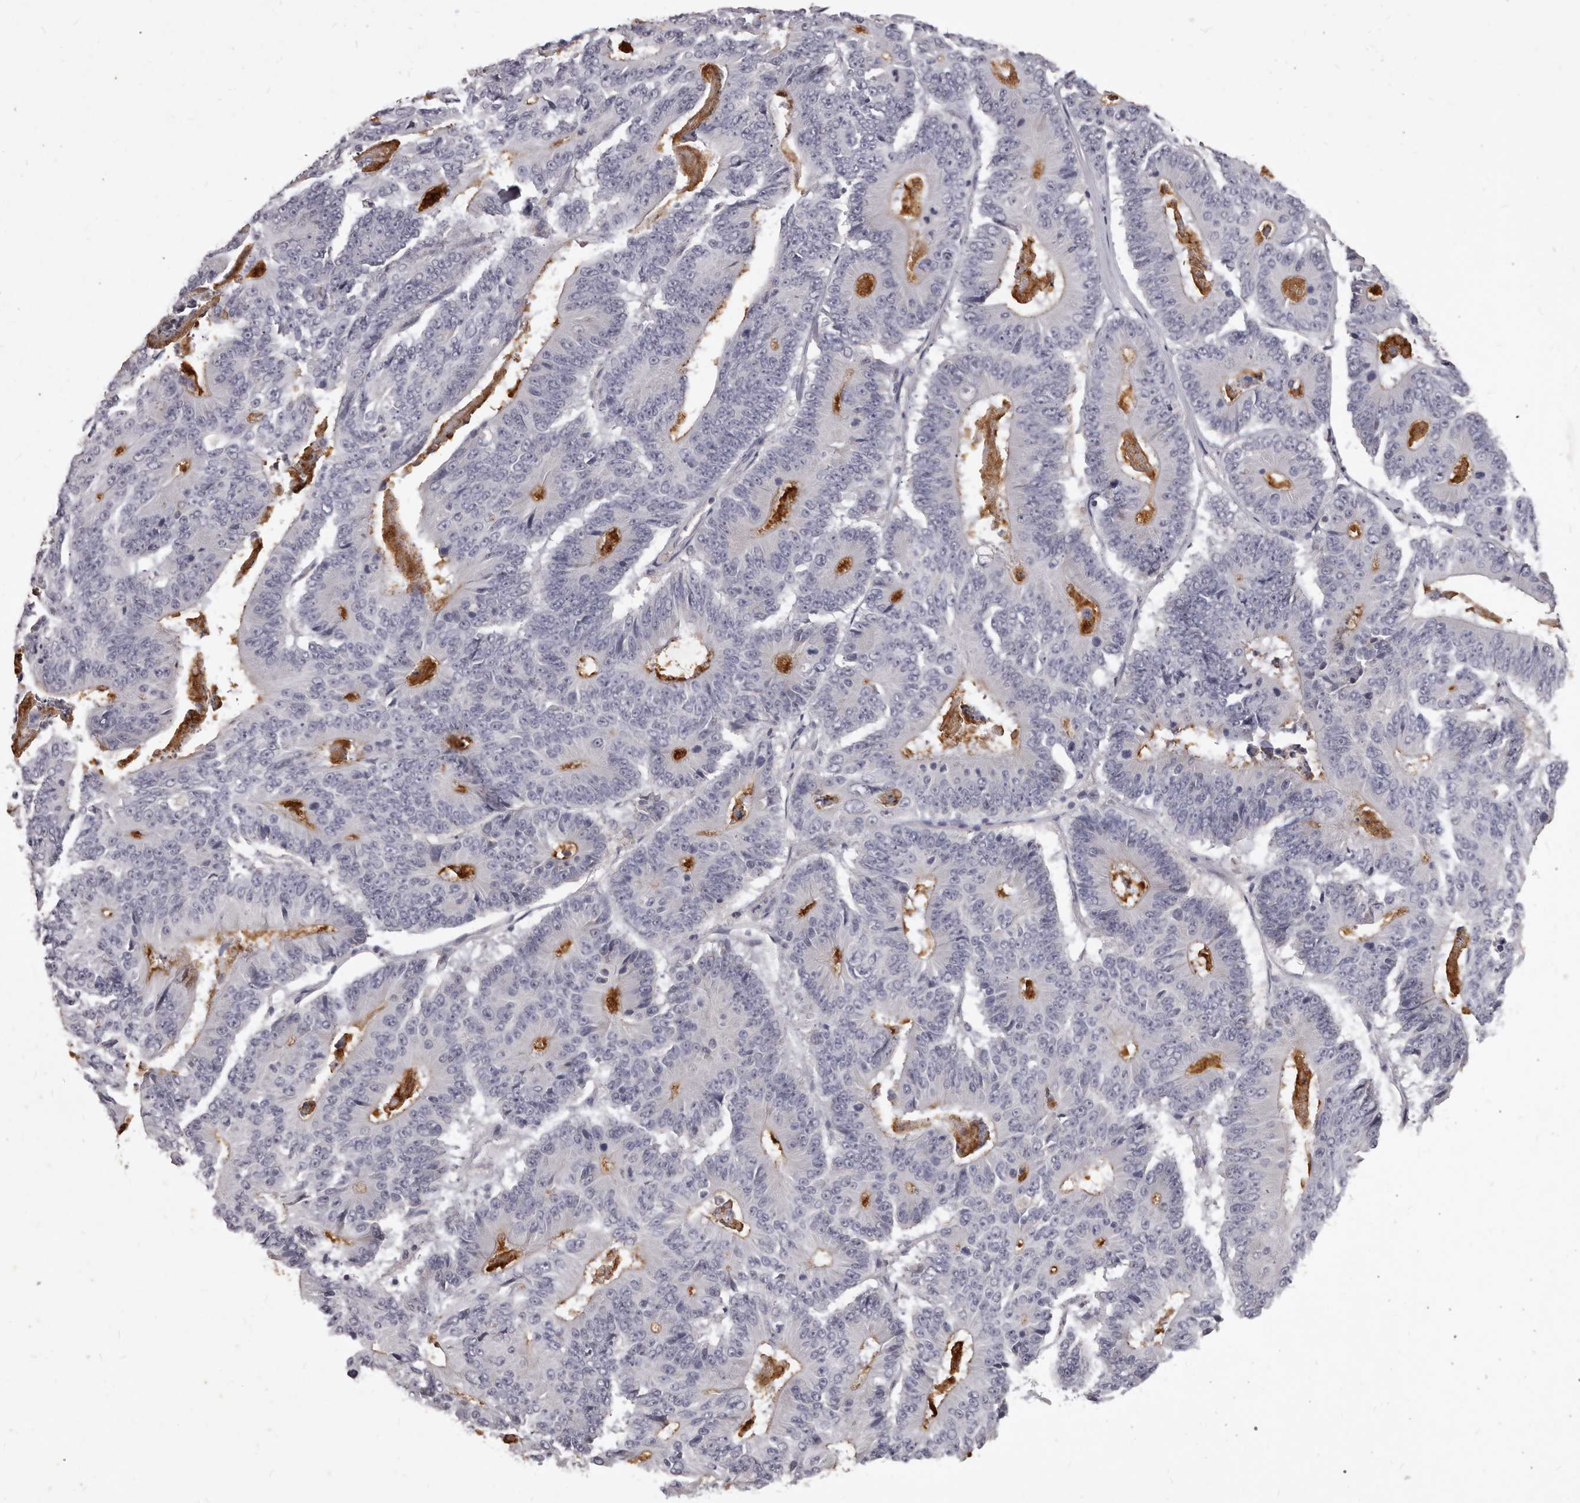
{"staining": {"intensity": "negative", "quantity": "none", "location": "none"}, "tissue": "colorectal cancer", "cell_type": "Tumor cells", "image_type": "cancer", "snomed": [{"axis": "morphology", "description": "Adenocarcinoma, NOS"}, {"axis": "topography", "description": "Colon"}], "caption": "This histopathology image is of colorectal cancer (adenocarcinoma) stained with immunohistochemistry (IHC) to label a protein in brown with the nuclei are counter-stained blue. There is no positivity in tumor cells.", "gene": "GPRC5C", "patient": {"sex": "male", "age": 83}}